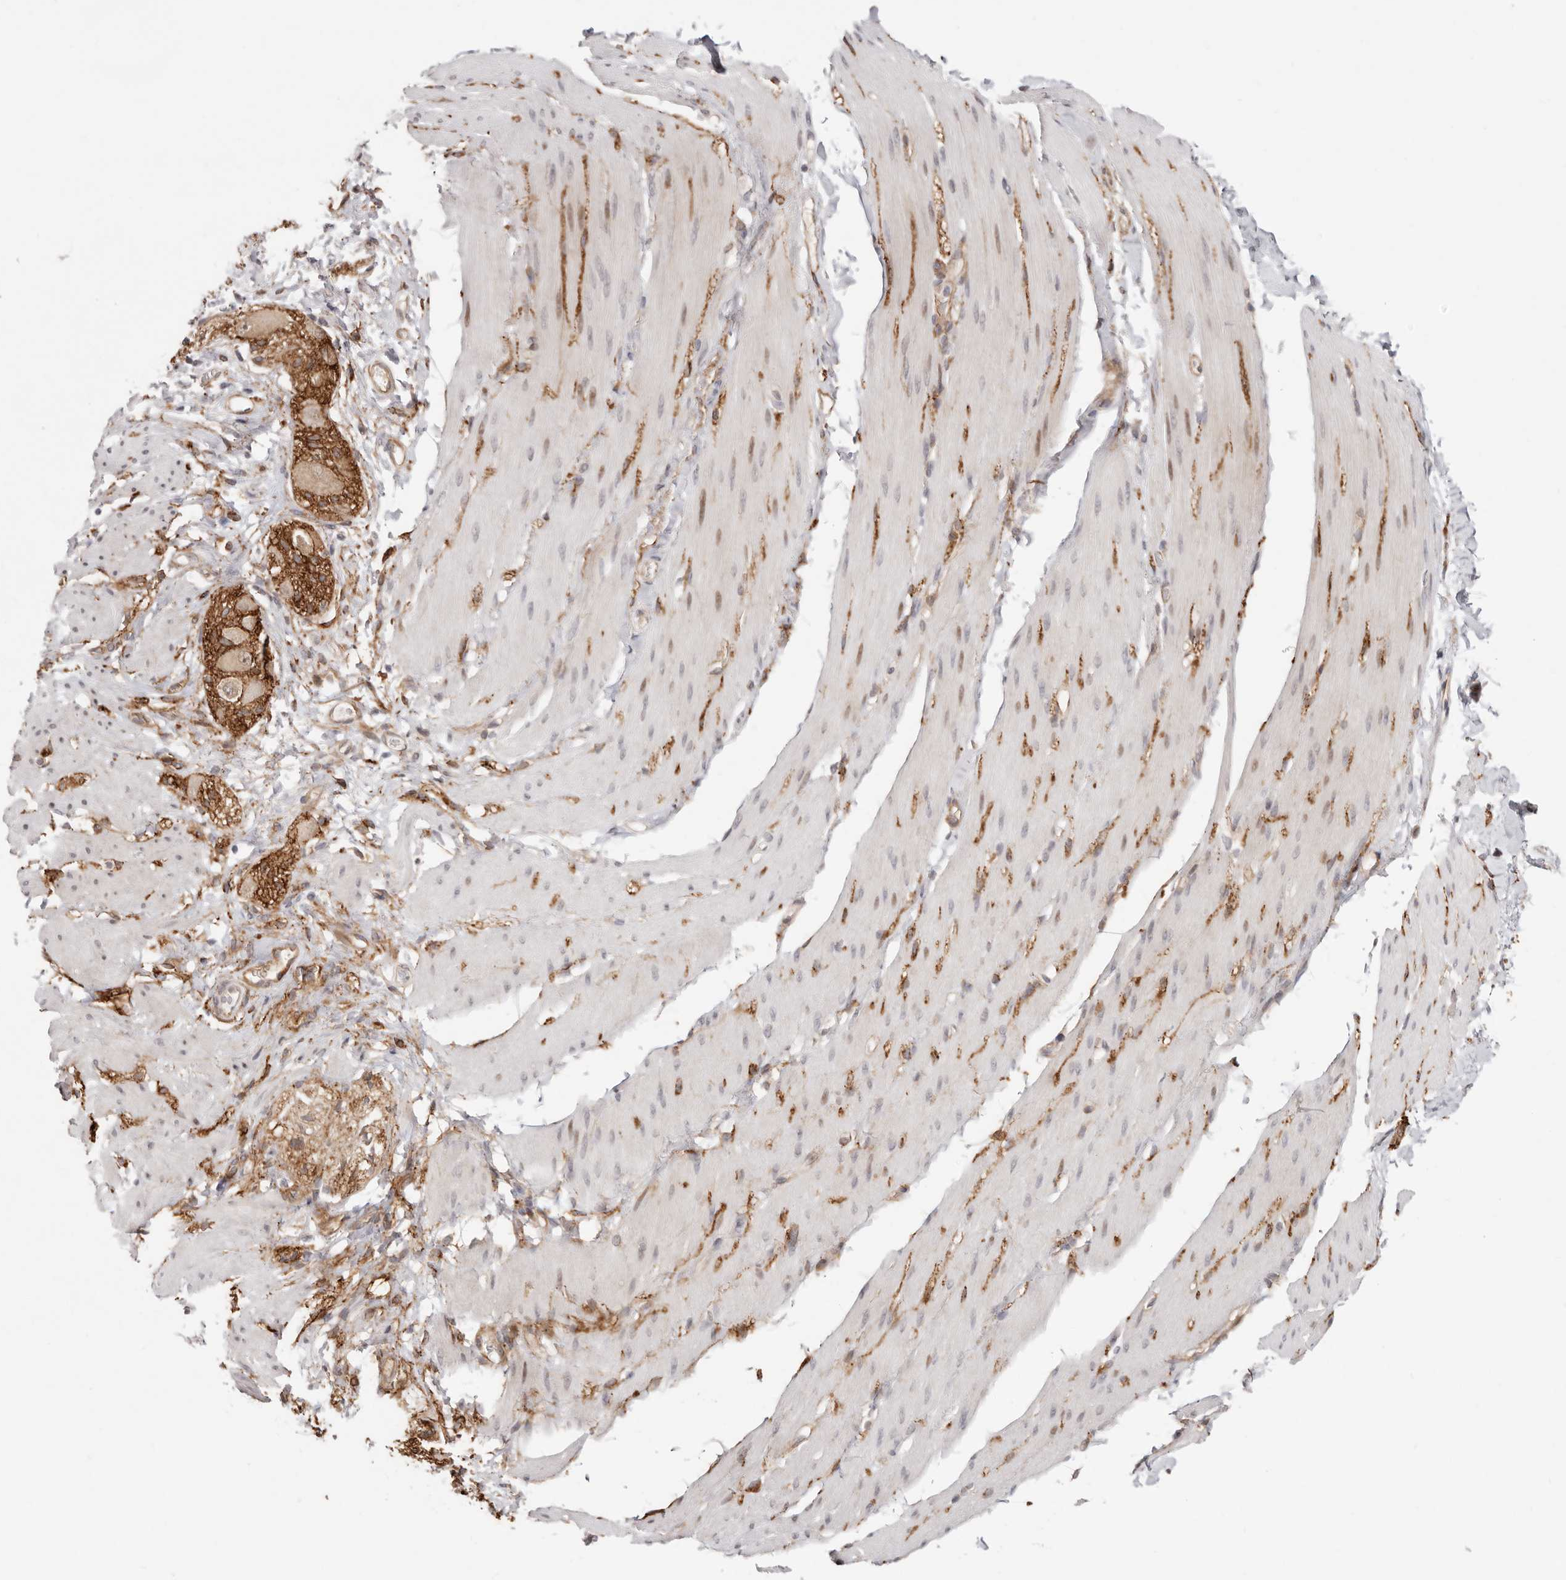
{"staining": {"intensity": "weak", "quantity": "25%-75%", "location": "cytoplasmic/membranous"}, "tissue": "smooth muscle", "cell_type": "Smooth muscle cells", "image_type": "normal", "snomed": [{"axis": "morphology", "description": "Normal tissue, NOS"}, {"axis": "topography", "description": "Smooth muscle"}, {"axis": "topography", "description": "Small intestine"}], "caption": "Smooth muscle cells demonstrate low levels of weak cytoplasmic/membranous expression in approximately 25%-75% of cells in benign human smooth muscle.", "gene": "SZT2", "patient": {"sex": "female", "age": 84}}